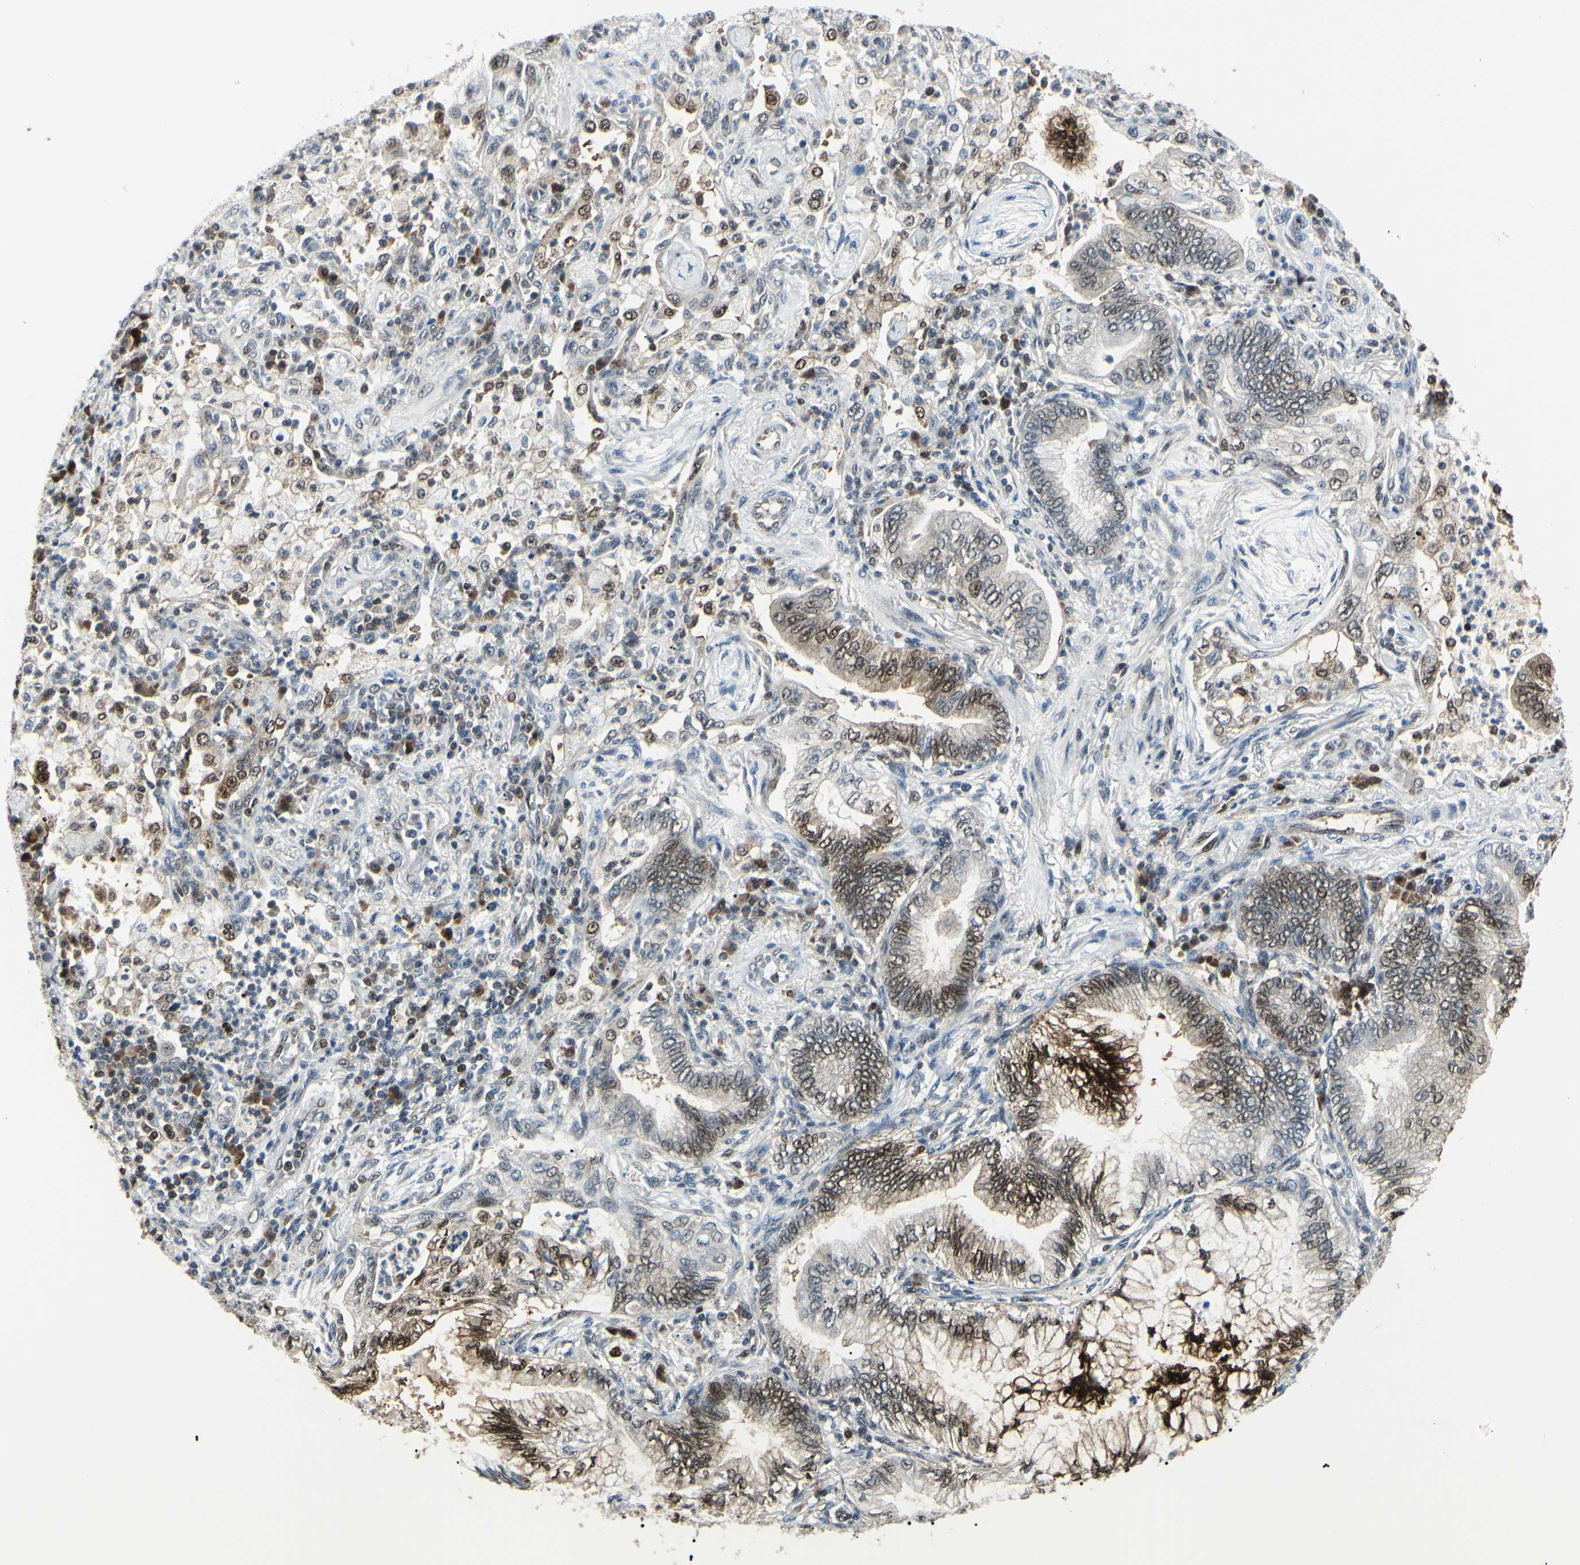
{"staining": {"intensity": "strong", "quantity": "25%-75%", "location": "cytoplasmic/membranous,nuclear"}, "tissue": "lung cancer", "cell_type": "Tumor cells", "image_type": "cancer", "snomed": [{"axis": "morphology", "description": "Normal tissue, NOS"}, {"axis": "morphology", "description": "Adenocarcinoma, NOS"}, {"axis": "topography", "description": "Bronchus"}, {"axis": "topography", "description": "Lung"}], "caption": "Tumor cells exhibit high levels of strong cytoplasmic/membranous and nuclear expression in approximately 25%-75% of cells in lung cancer. (Stains: DAB in brown, nuclei in blue, Microscopy: brightfield microscopy at high magnification).", "gene": "PGK1", "patient": {"sex": "female", "age": 70}}